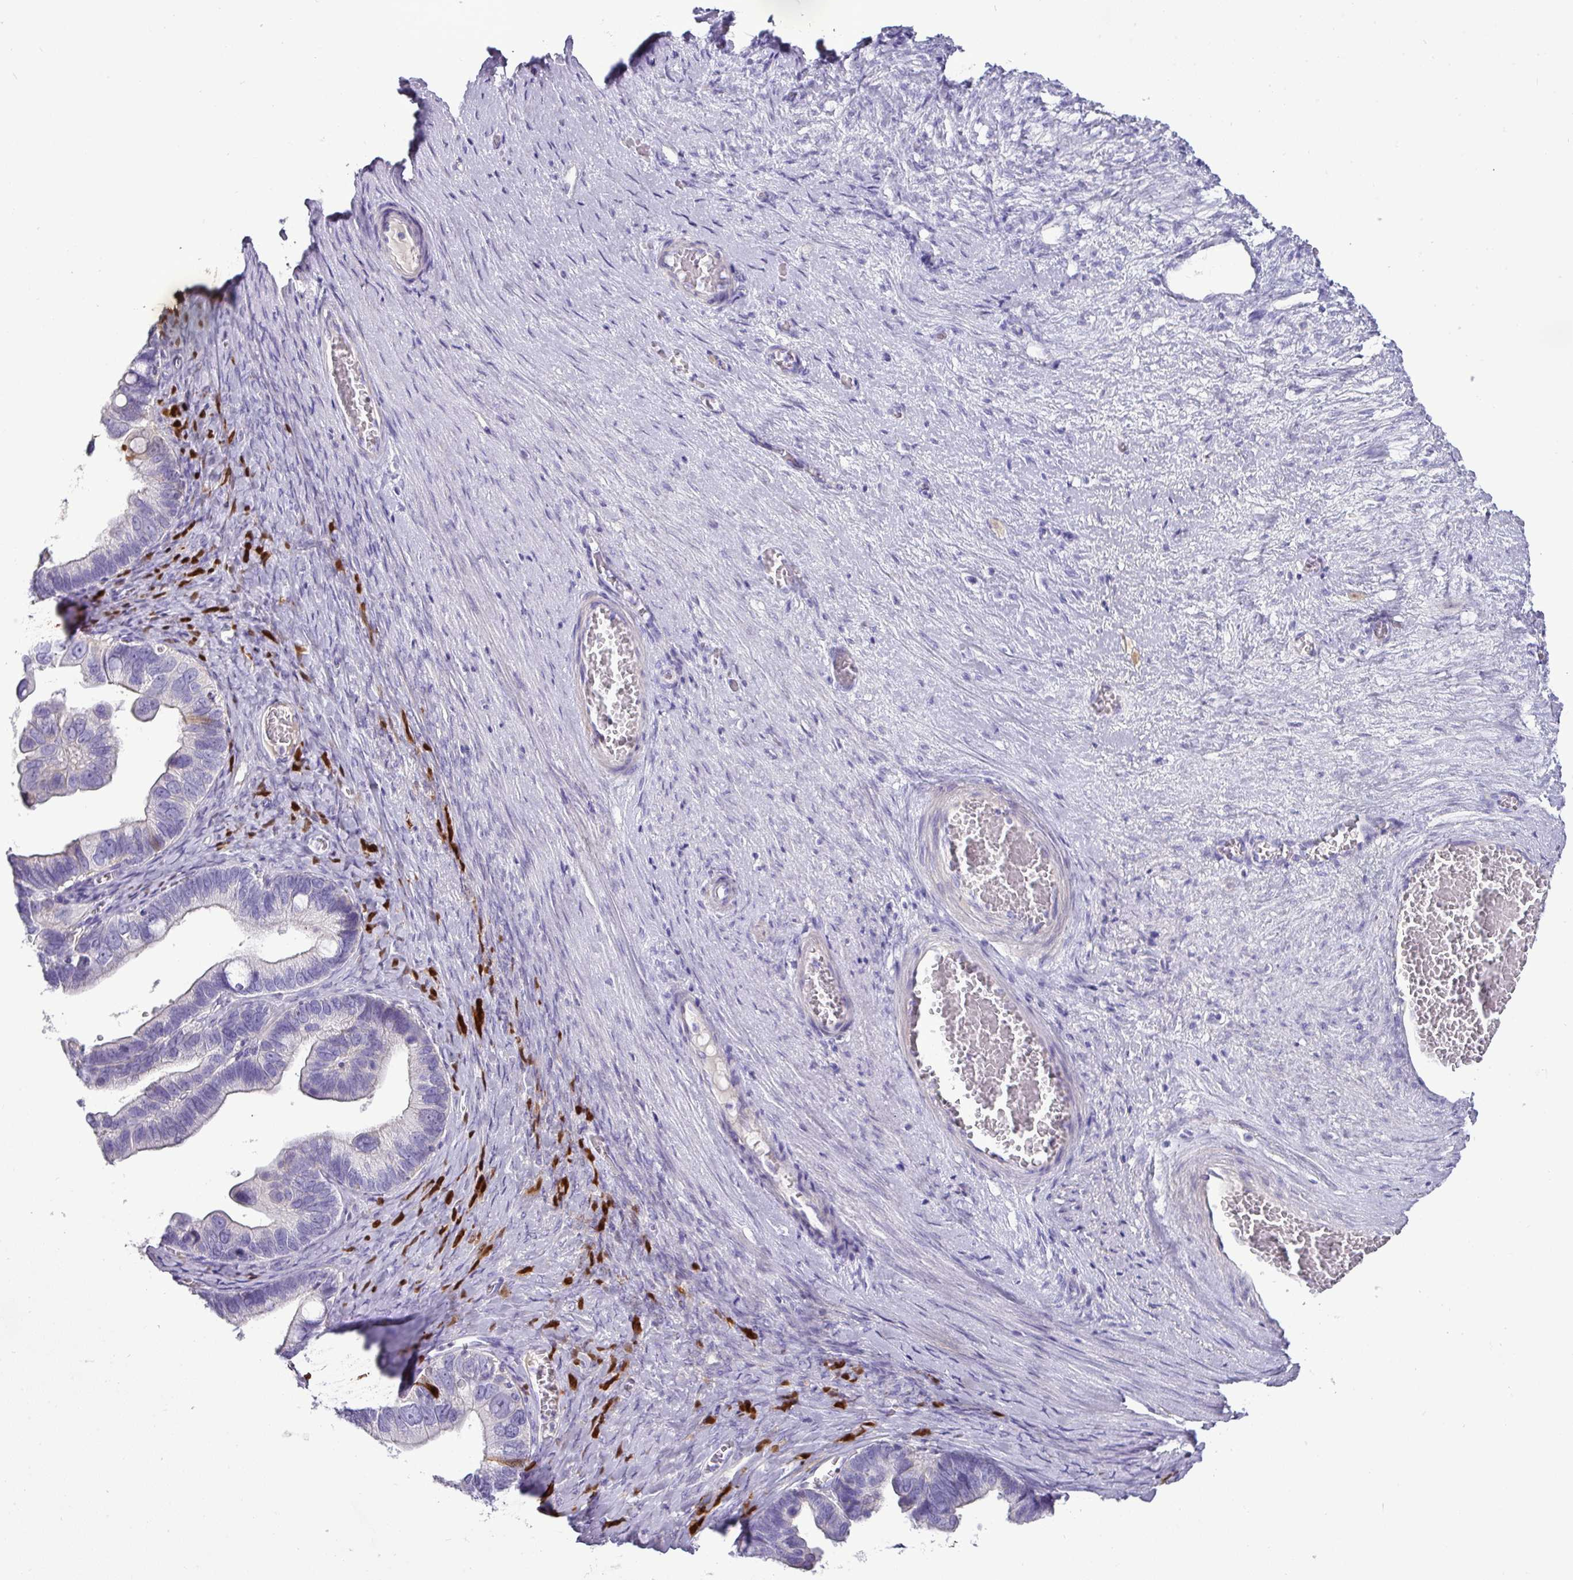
{"staining": {"intensity": "negative", "quantity": "none", "location": "none"}, "tissue": "ovarian cancer", "cell_type": "Tumor cells", "image_type": "cancer", "snomed": [{"axis": "morphology", "description": "Cystadenocarcinoma, serous, NOS"}, {"axis": "topography", "description": "Ovary"}], "caption": "Immunohistochemistry (IHC) of ovarian cancer (serous cystadenocarcinoma) demonstrates no expression in tumor cells.", "gene": "GSTA3", "patient": {"sex": "female", "age": 56}}